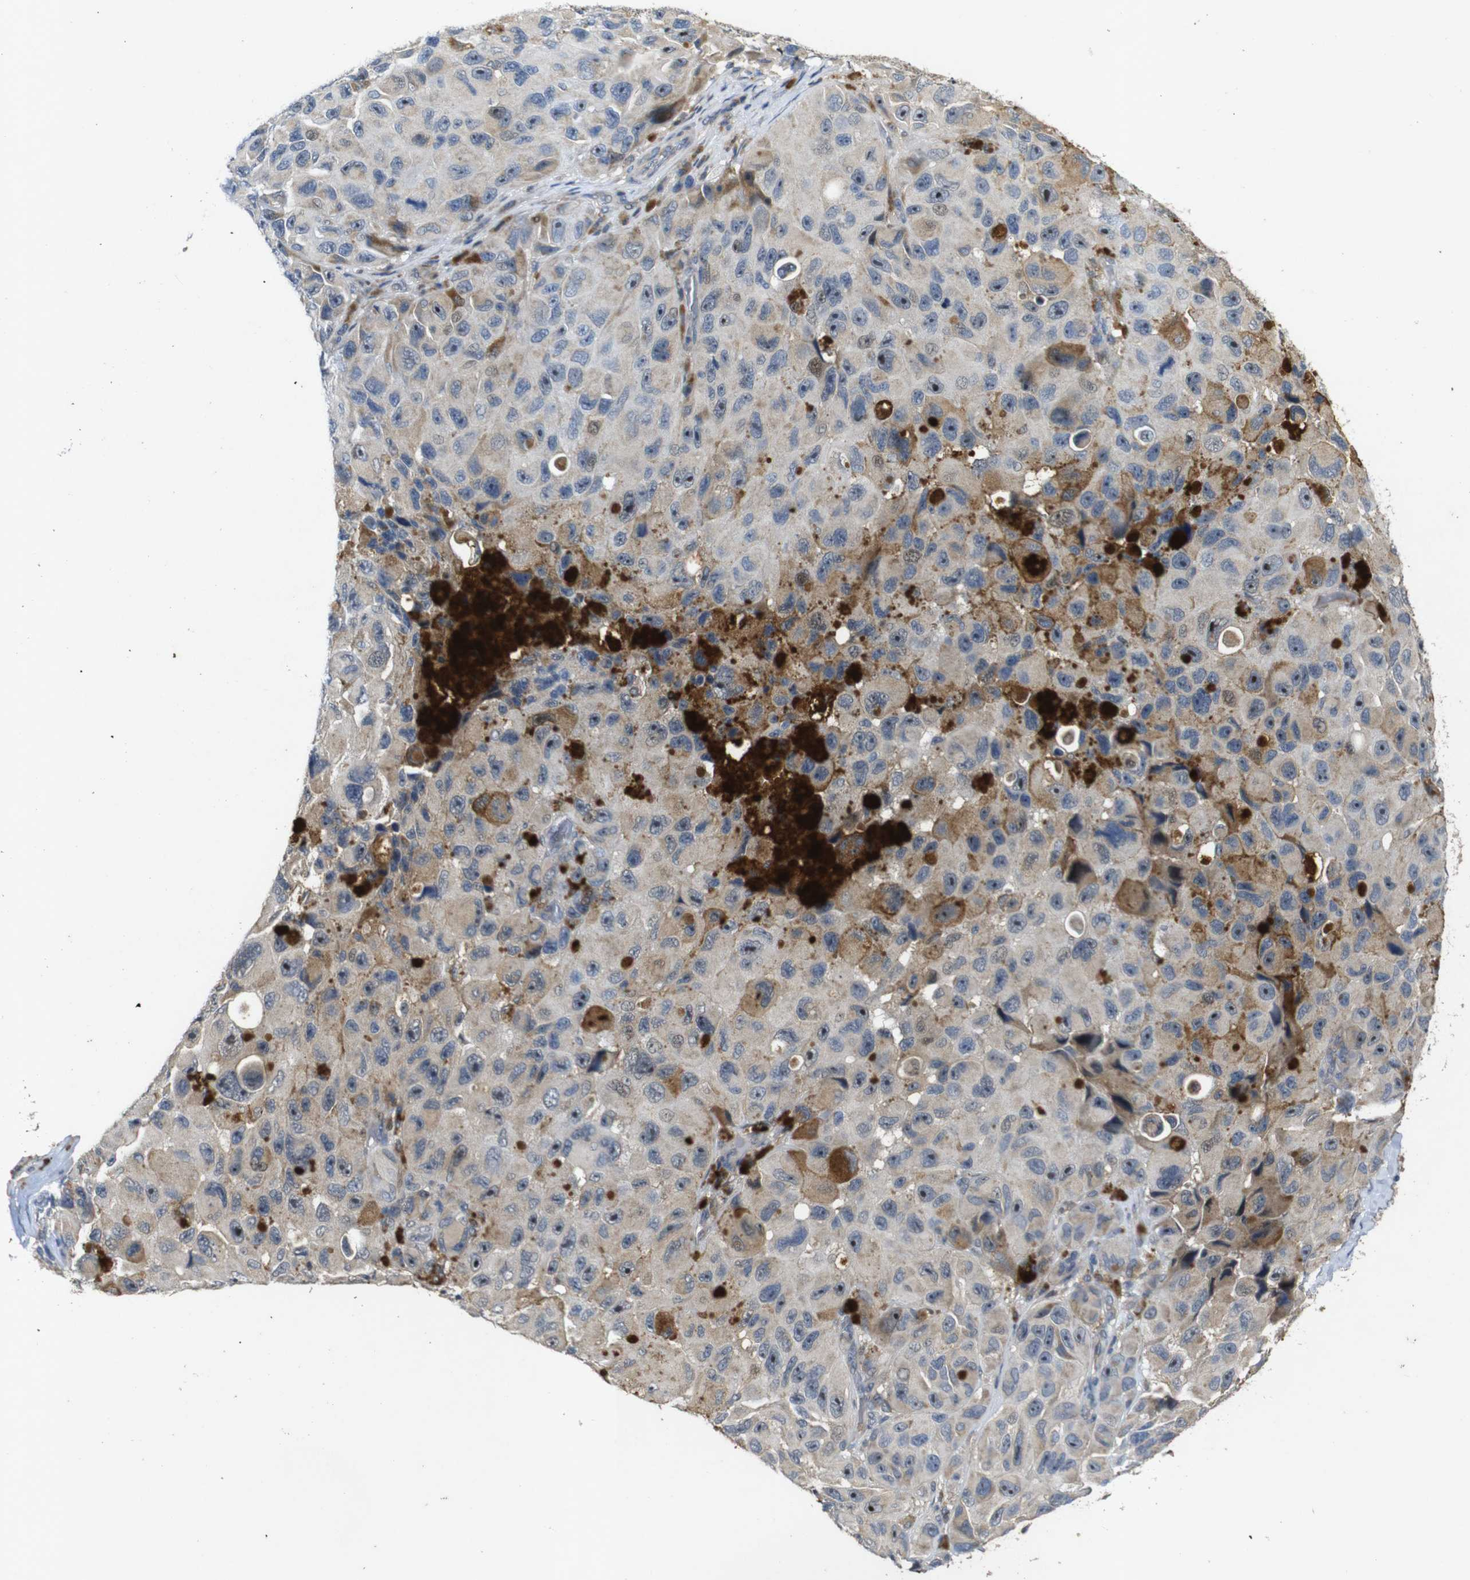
{"staining": {"intensity": "weak", "quantity": "25%-75%", "location": "cytoplasmic/membranous,nuclear"}, "tissue": "melanoma", "cell_type": "Tumor cells", "image_type": "cancer", "snomed": [{"axis": "morphology", "description": "Malignant melanoma, NOS"}, {"axis": "topography", "description": "Skin"}], "caption": "Malignant melanoma stained with DAB (3,3'-diaminobenzidine) immunohistochemistry (IHC) demonstrates low levels of weak cytoplasmic/membranous and nuclear staining in approximately 25%-75% of tumor cells.", "gene": "MAGI2", "patient": {"sex": "female", "age": 73}}